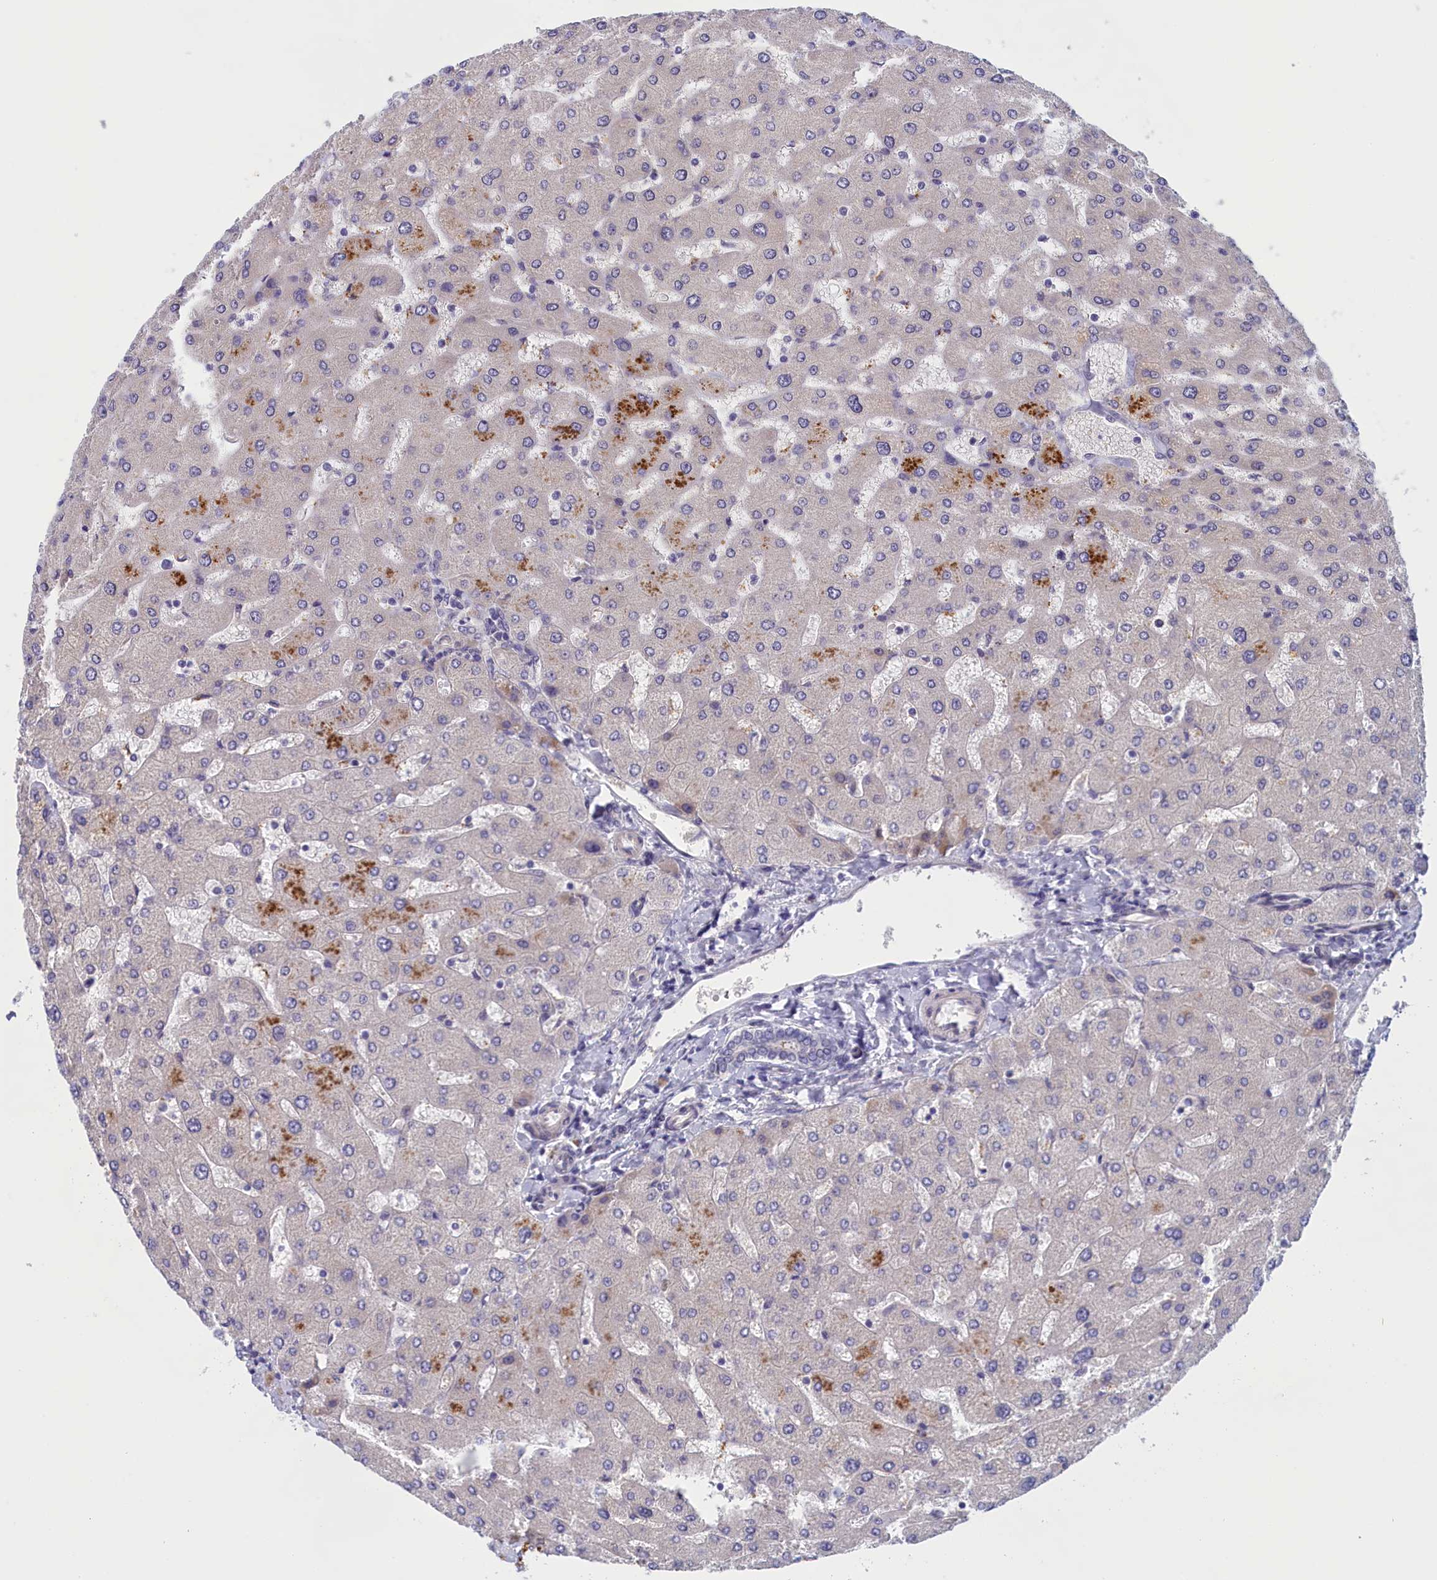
{"staining": {"intensity": "negative", "quantity": "none", "location": "none"}, "tissue": "liver", "cell_type": "Cholangiocytes", "image_type": "normal", "snomed": [{"axis": "morphology", "description": "Normal tissue, NOS"}, {"axis": "topography", "description": "Liver"}], "caption": "Photomicrograph shows no significant protein staining in cholangiocytes of unremarkable liver.", "gene": "IGFALS", "patient": {"sex": "male", "age": 55}}